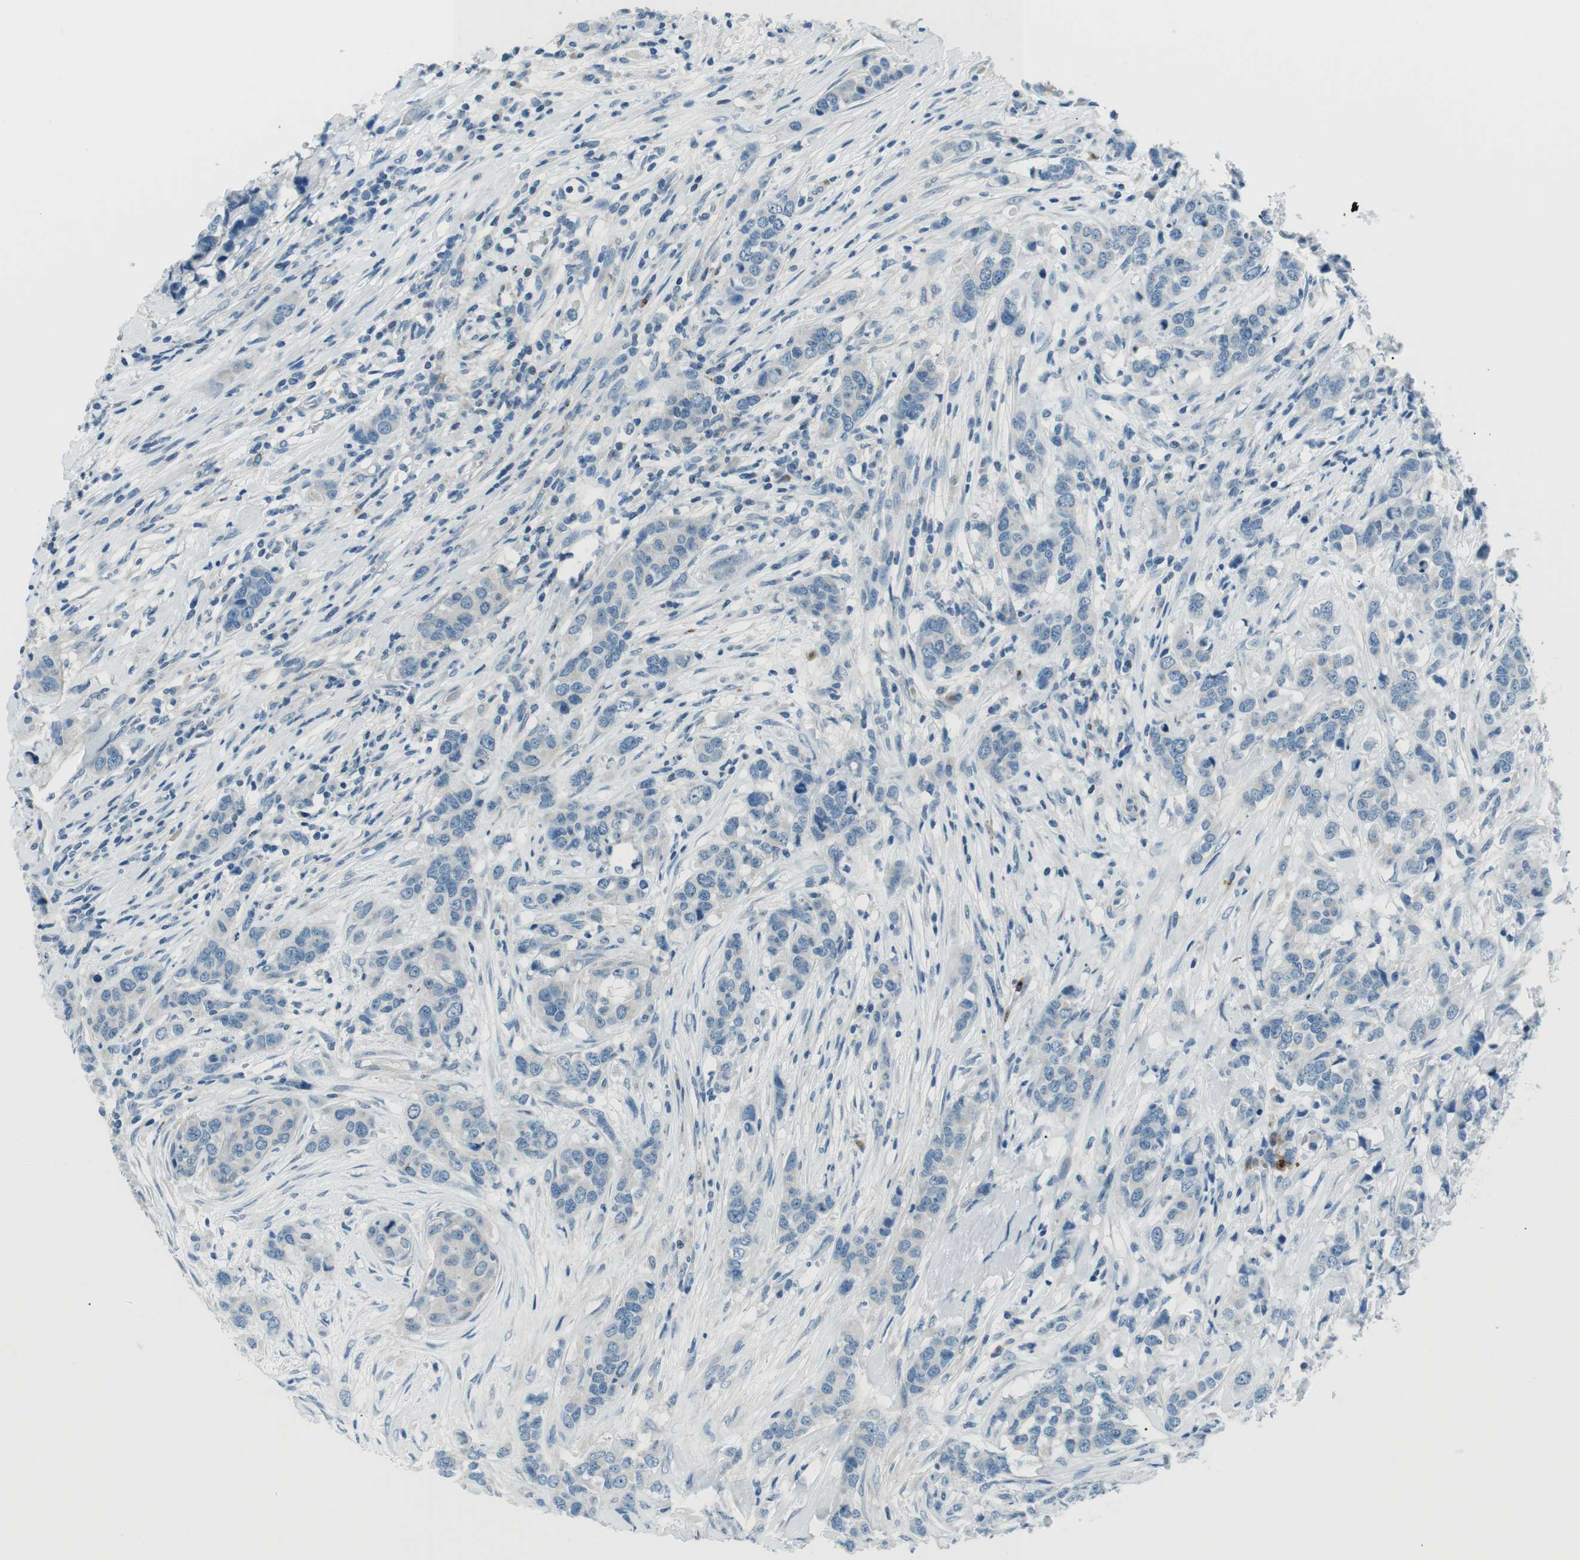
{"staining": {"intensity": "negative", "quantity": "none", "location": "none"}, "tissue": "breast cancer", "cell_type": "Tumor cells", "image_type": "cancer", "snomed": [{"axis": "morphology", "description": "Lobular carcinoma"}, {"axis": "topography", "description": "Breast"}], "caption": "Breast cancer (lobular carcinoma) was stained to show a protein in brown. There is no significant staining in tumor cells.", "gene": "ST6GAL1", "patient": {"sex": "female", "age": 59}}